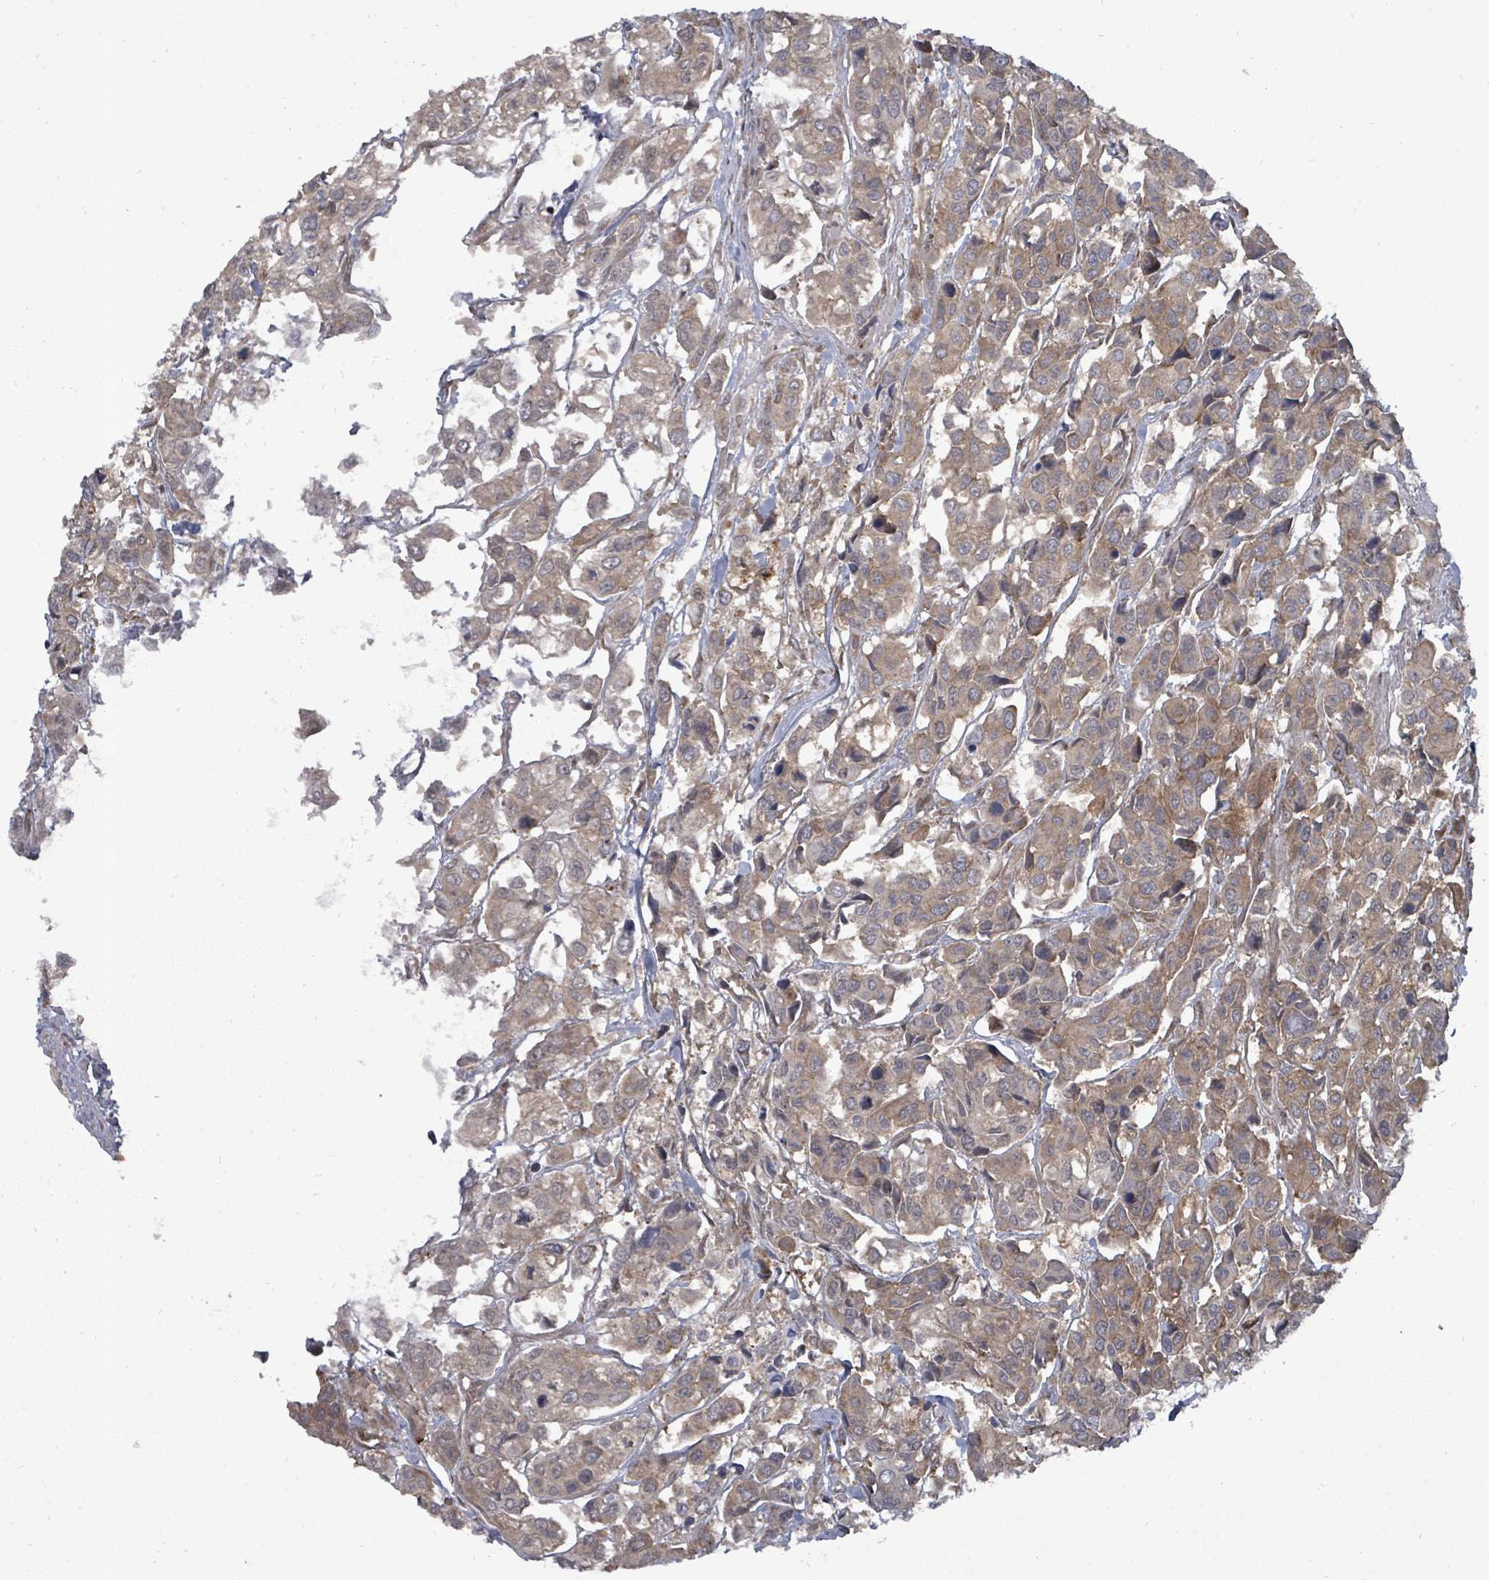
{"staining": {"intensity": "weak", "quantity": ">75%", "location": "cytoplasmic/membranous"}, "tissue": "urothelial cancer", "cell_type": "Tumor cells", "image_type": "cancer", "snomed": [{"axis": "morphology", "description": "Urothelial carcinoma, High grade"}, {"axis": "topography", "description": "Urinary bladder"}], "caption": "The photomicrograph displays immunohistochemical staining of urothelial cancer. There is weak cytoplasmic/membranous expression is present in about >75% of tumor cells.", "gene": "EIF3C", "patient": {"sex": "male", "age": 67}}